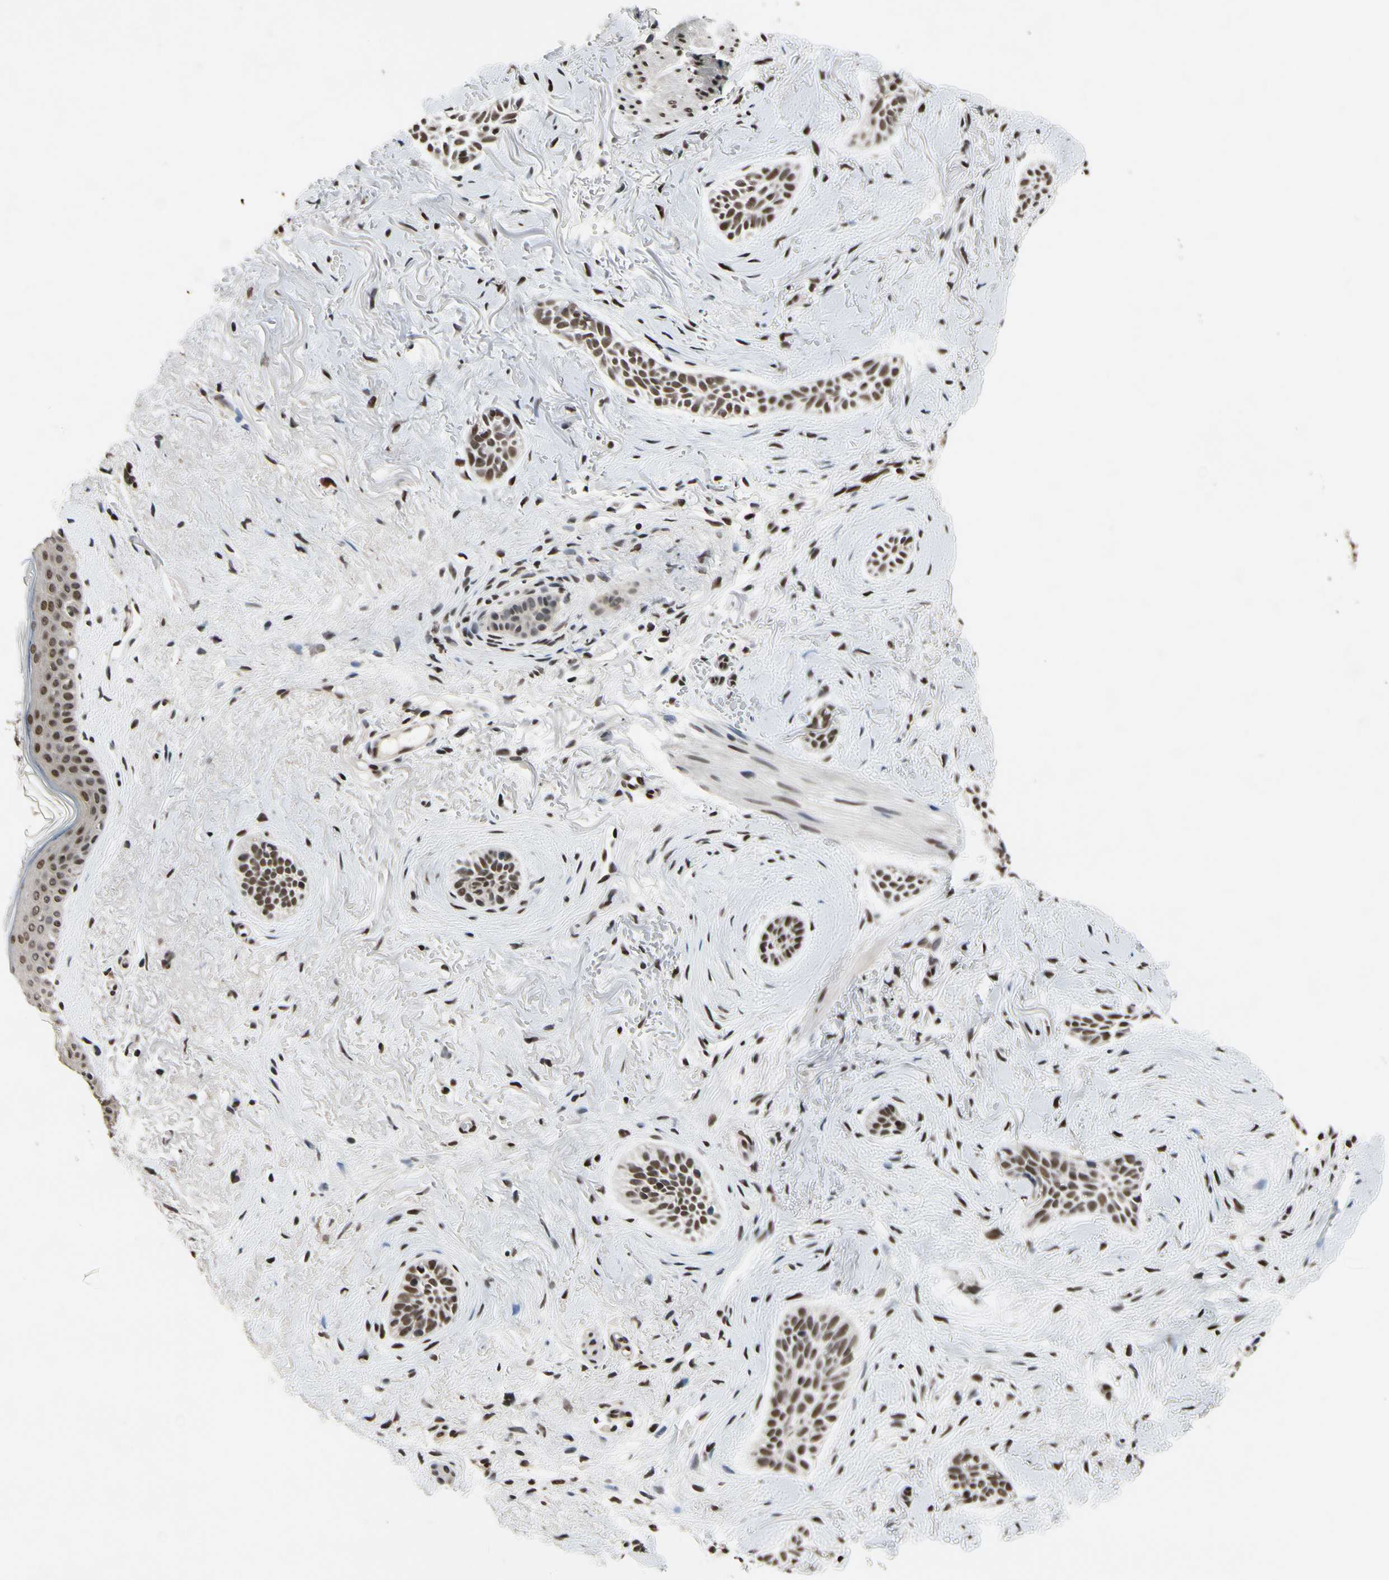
{"staining": {"intensity": "moderate", "quantity": ">75%", "location": "nuclear"}, "tissue": "skin cancer", "cell_type": "Tumor cells", "image_type": "cancer", "snomed": [{"axis": "morphology", "description": "Normal tissue, NOS"}, {"axis": "morphology", "description": "Basal cell carcinoma"}, {"axis": "topography", "description": "Skin"}], "caption": "Moderate nuclear positivity is seen in approximately >75% of tumor cells in skin cancer (basal cell carcinoma). Using DAB (brown) and hematoxylin (blue) stains, captured at high magnification using brightfield microscopy.", "gene": "RECQL", "patient": {"sex": "female", "age": 84}}